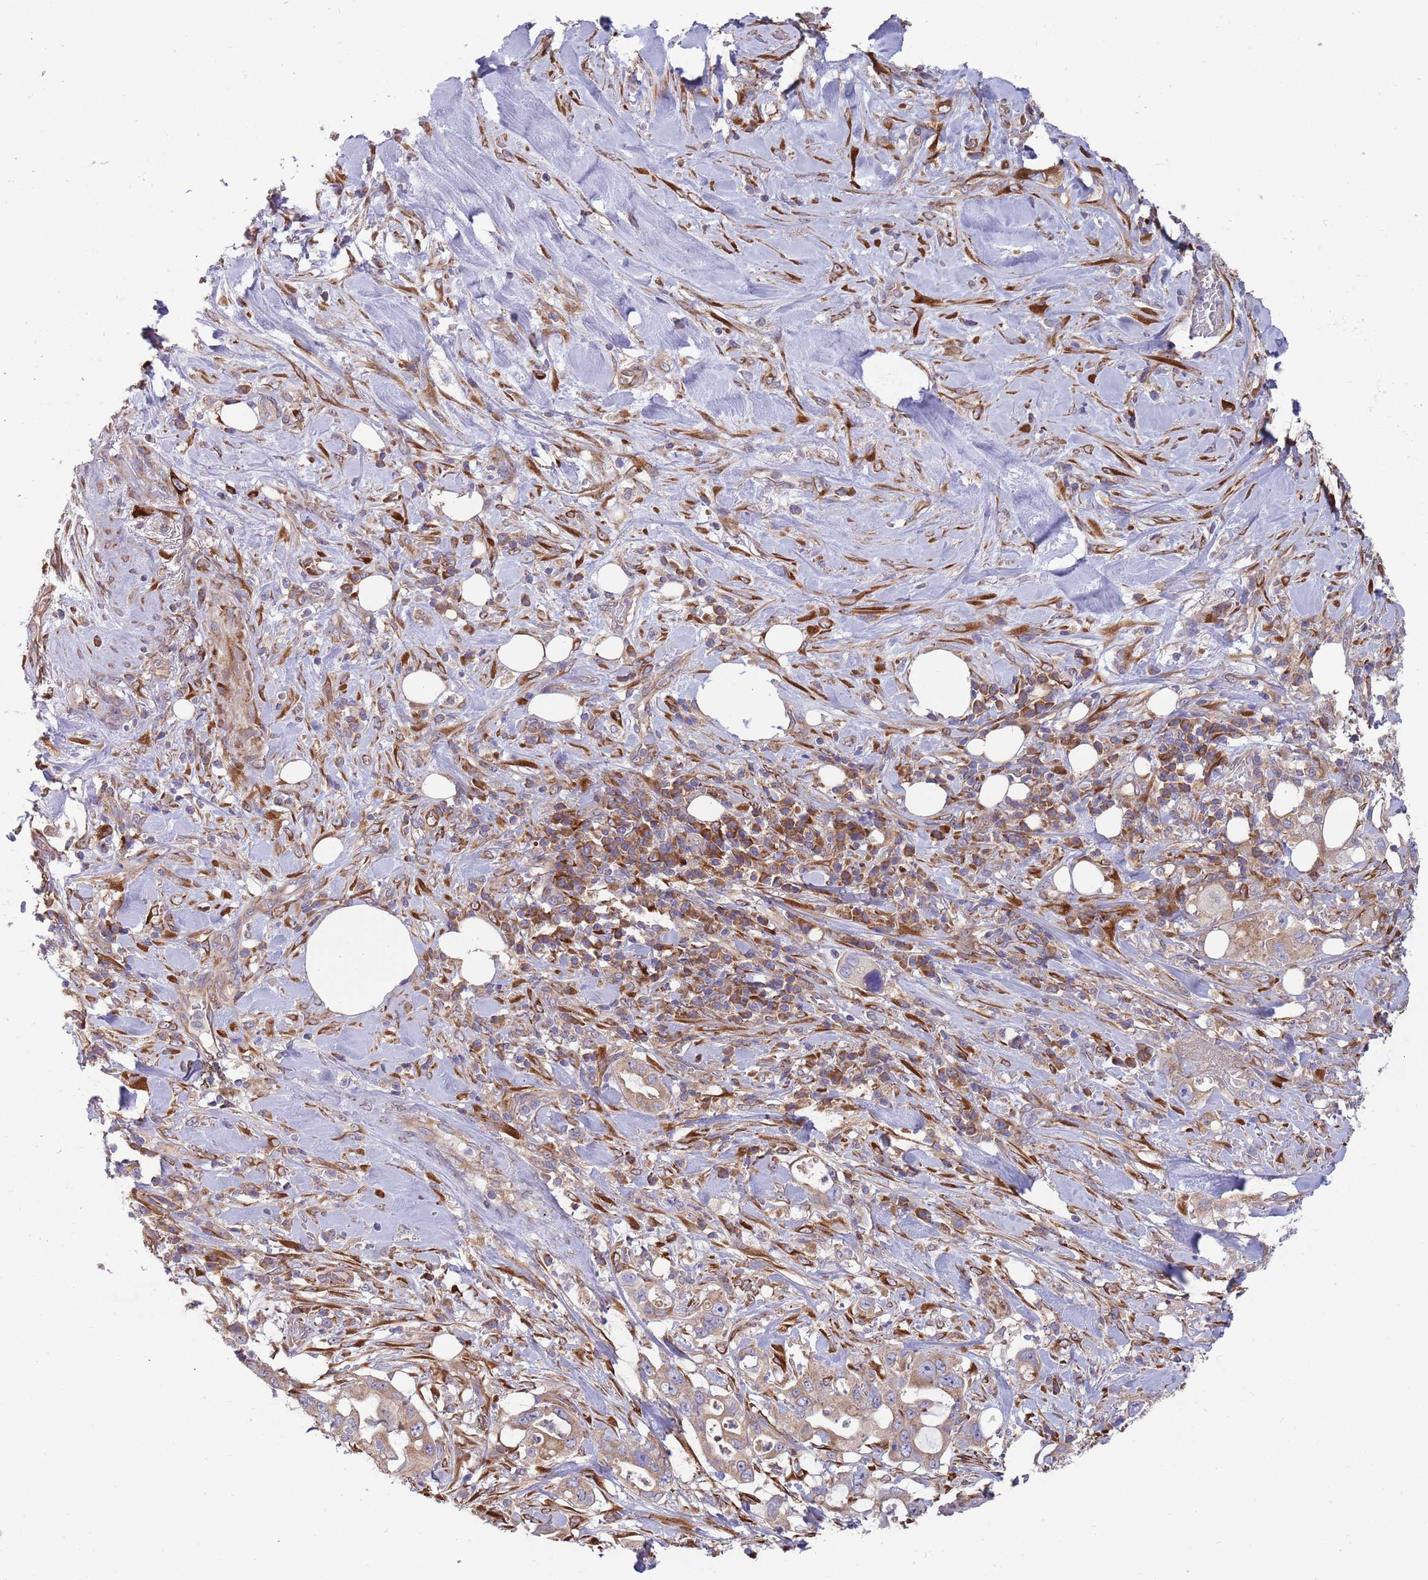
{"staining": {"intensity": "weak", "quantity": ">75%", "location": "cytoplasmic/membranous"}, "tissue": "pancreatic cancer", "cell_type": "Tumor cells", "image_type": "cancer", "snomed": [{"axis": "morphology", "description": "Adenocarcinoma, NOS"}, {"axis": "topography", "description": "Pancreas"}], "caption": "High-magnification brightfield microscopy of pancreatic cancer stained with DAB (3,3'-diaminobenzidine) (brown) and counterstained with hematoxylin (blue). tumor cells exhibit weak cytoplasmic/membranous expression is seen in about>75% of cells.", "gene": "ARMCX6", "patient": {"sex": "female", "age": 61}}